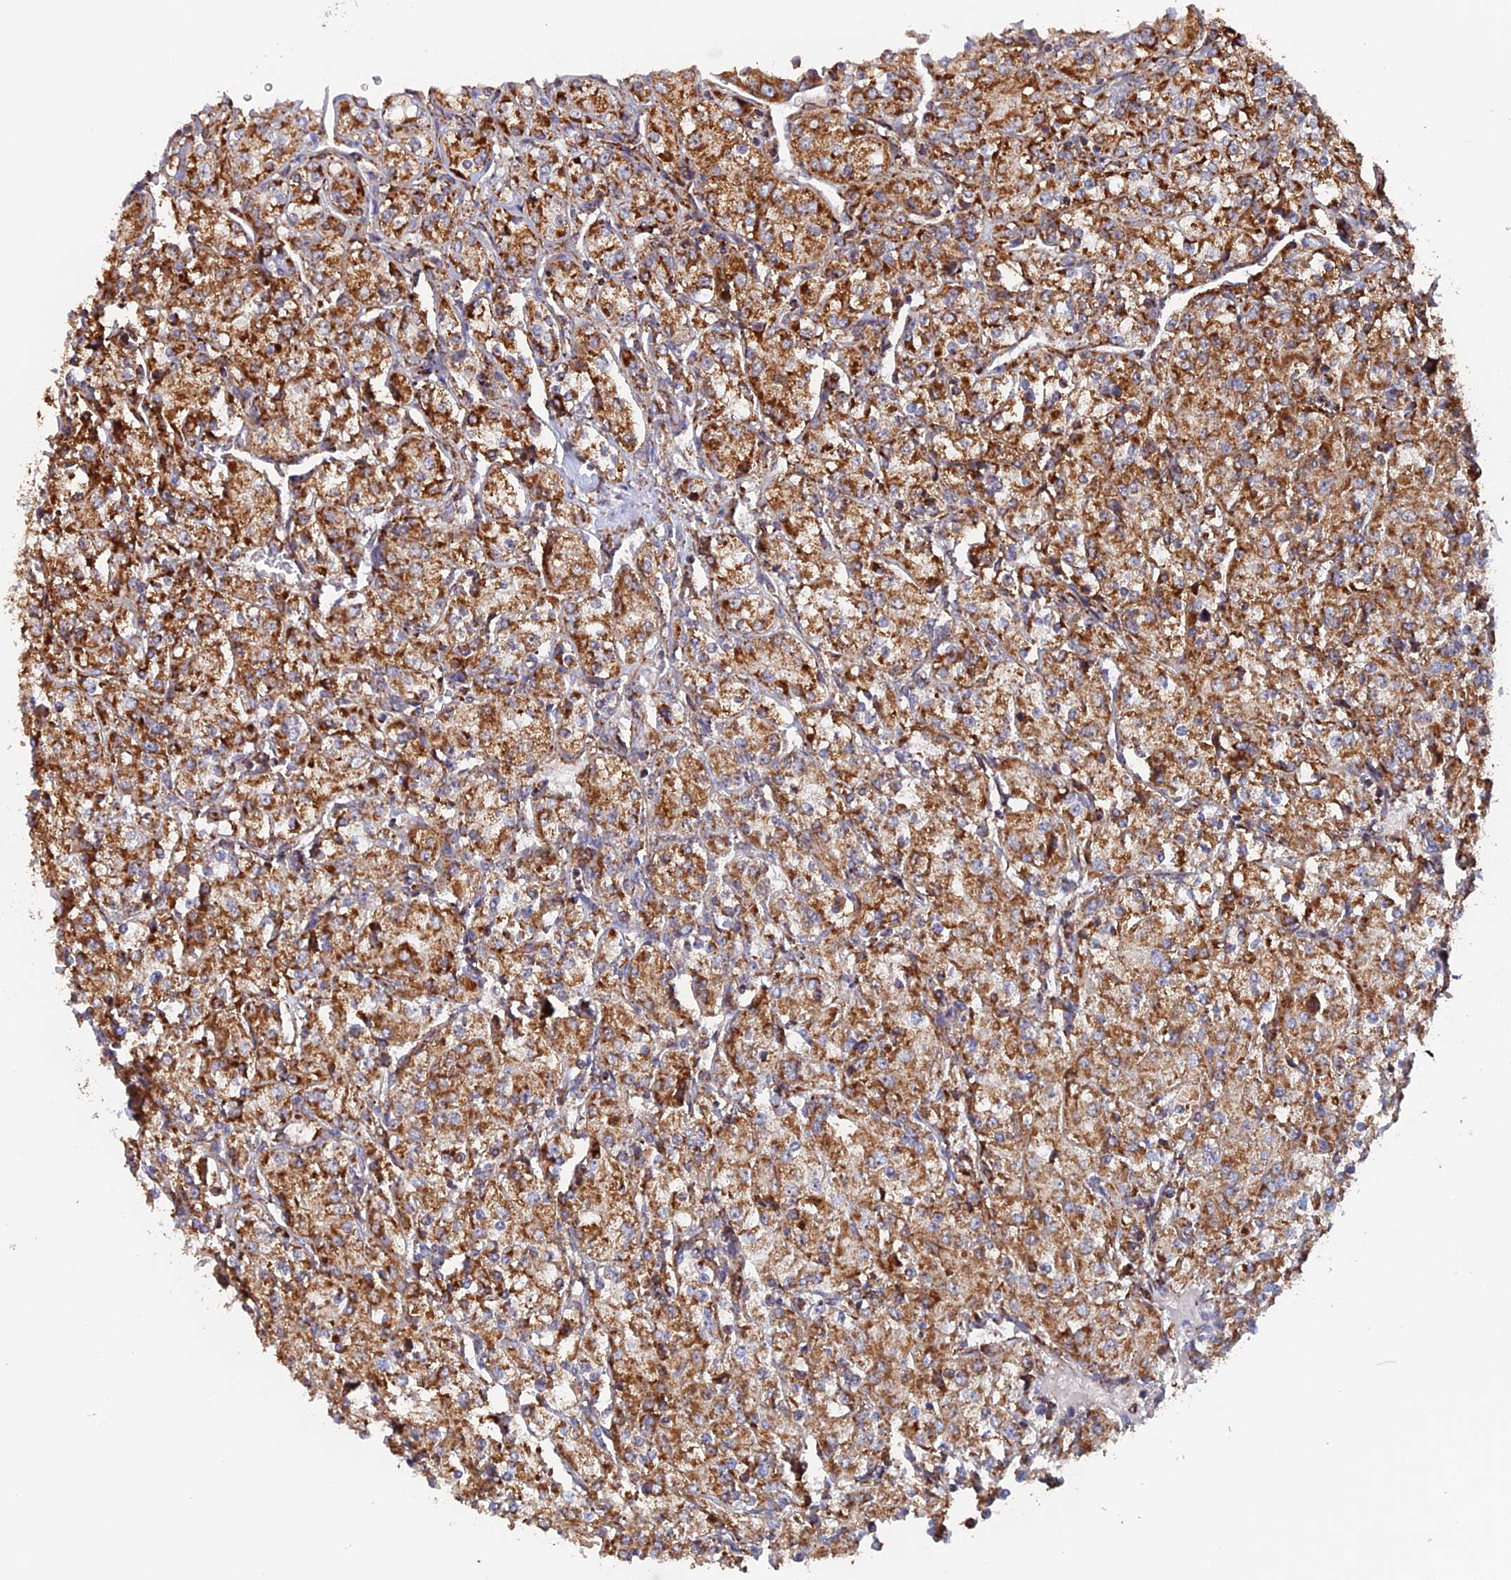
{"staining": {"intensity": "moderate", "quantity": ">75%", "location": "cytoplasmic/membranous"}, "tissue": "renal cancer", "cell_type": "Tumor cells", "image_type": "cancer", "snomed": [{"axis": "morphology", "description": "Adenocarcinoma, NOS"}, {"axis": "topography", "description": "Kidney"}], "caption": "Tumor cells demonstrate medium levels of moderate cytoplasmic/membranous positivity in about >75% of cells in human renal cancer (adenocarcinoma).", "gene": "DTYMK", "patient": {"sex": "male", "age": 77}}